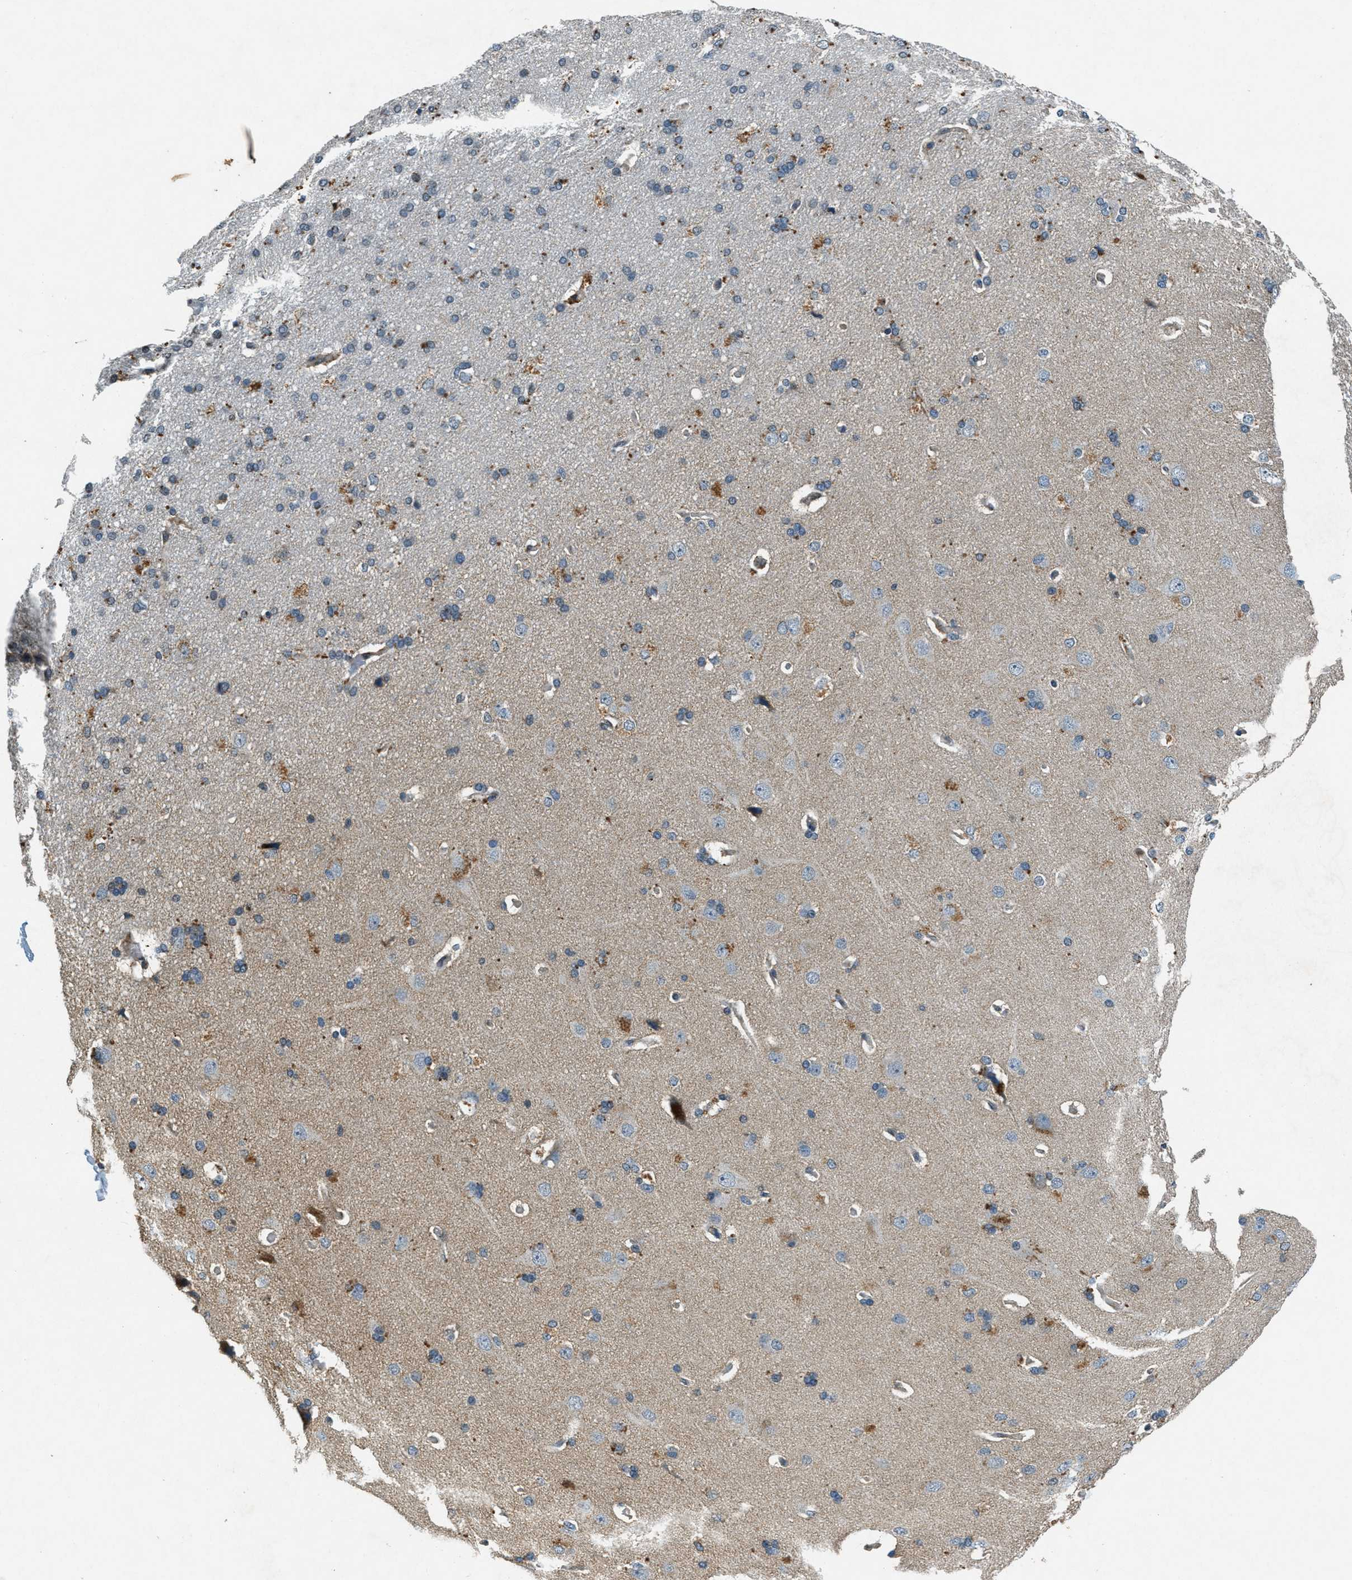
{"staining": {"intensity": "weak", "quantity": ">75%", "location": "cytoplasmic/membranous"}, "tissue": "cerebral cortex", "cell_type": "Endothelial cells", "image_type": "normal", "snomed": [{"axis": "morphology", "description": "Normal tissue, NOS"}, {"axis": "topography", "description": "Cerebral cortex"}], "caption": "Endothelial cells display weak cytoplasmic/membranous staining in about >75% of cells in benign cerebral cortex.", "gene": "RAB3D", "patient": {"sex": "male", "age": 62}}